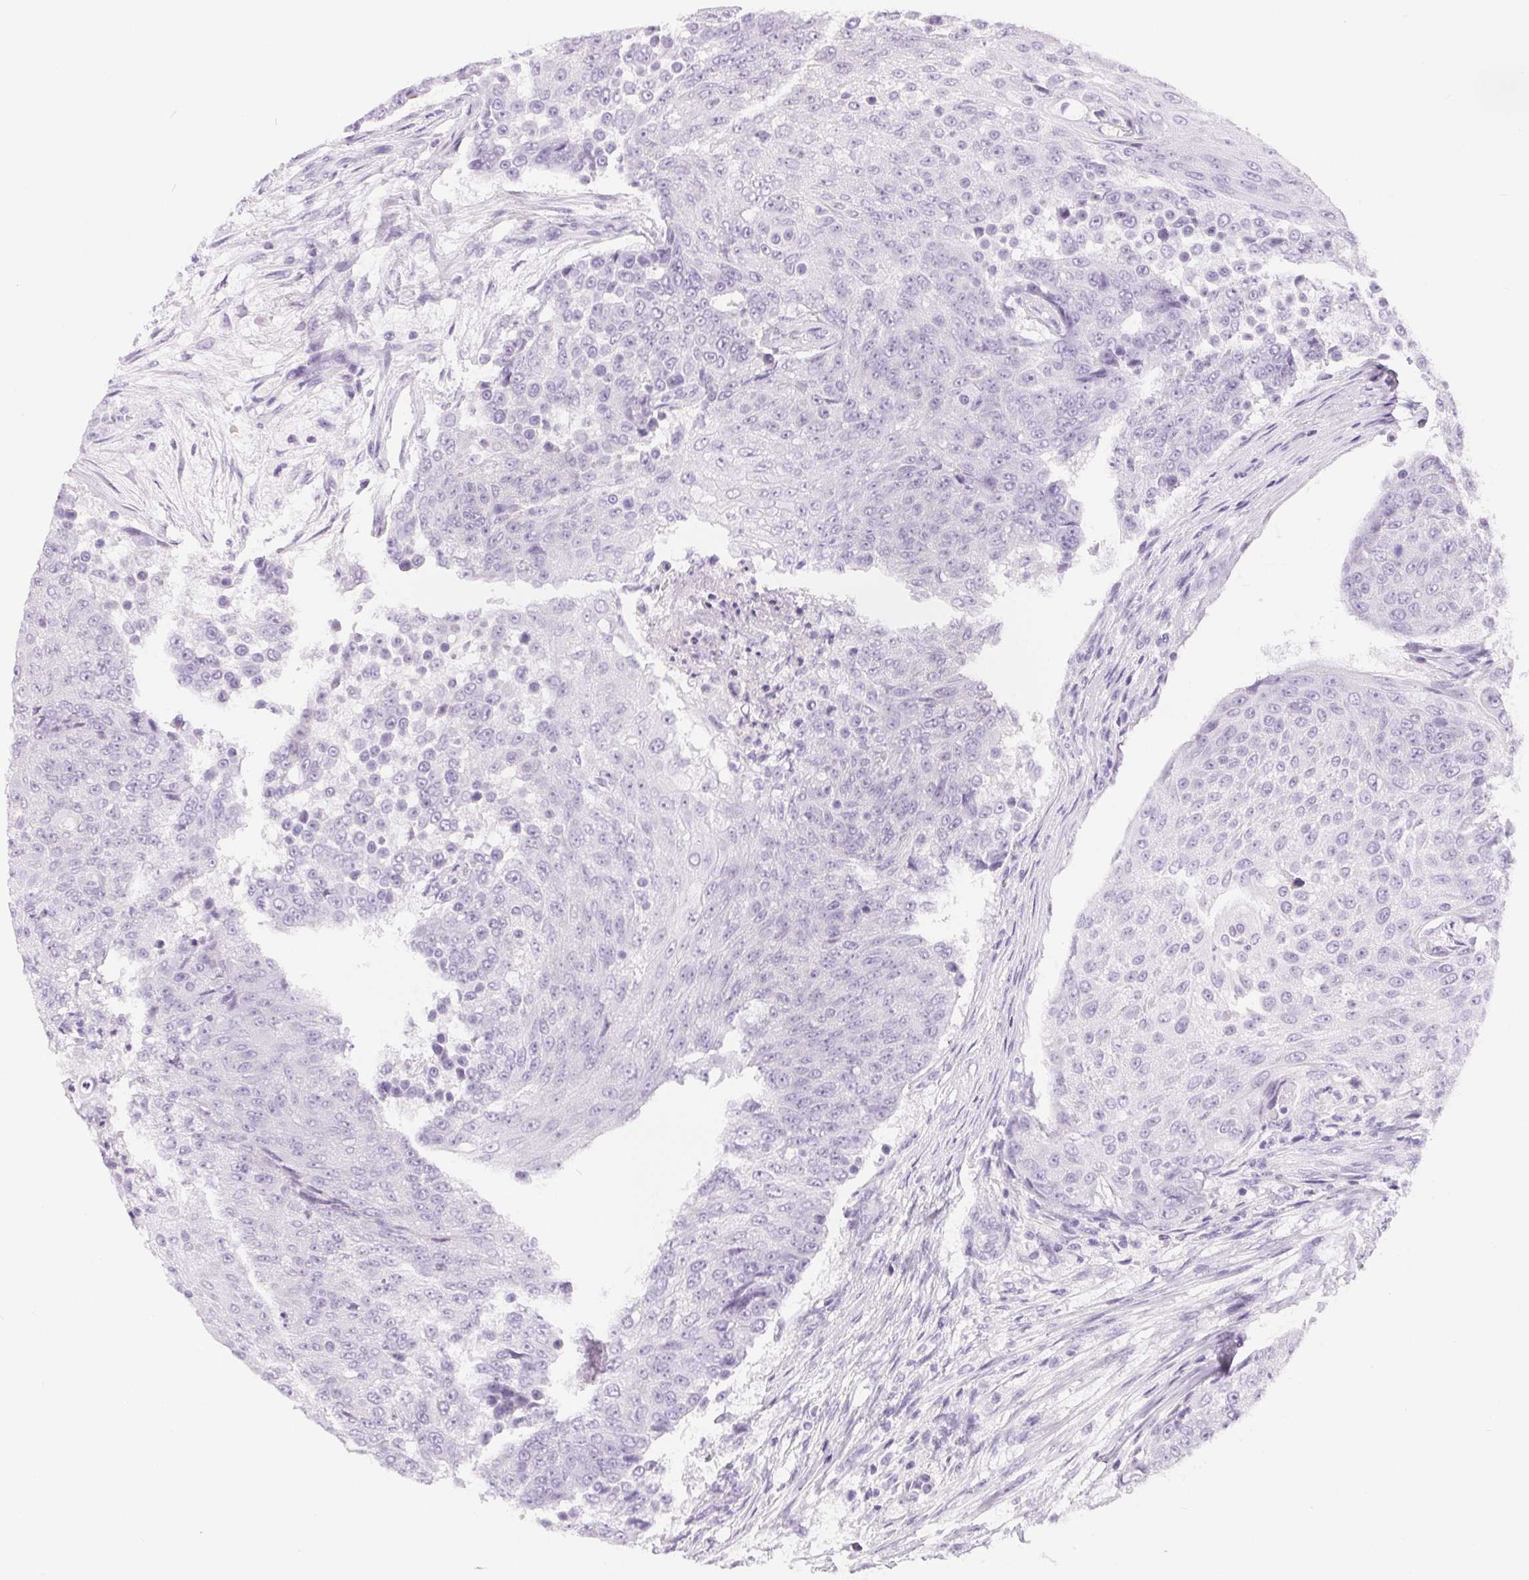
{"staining": {"intensity": "negative", "quantity": "none", "location": "none"}, "tissue": "urothelial cancer", "cell_type": "Tumor cells", "image_type": "cancer", "snomed": [{"axis": "morphology", "description": "Urothelial carcinoma, High grade"}, {"axis": "topography", "description": "Urinary bladder"}], "caption": "Tumor cells are negative for protein expression in human urothelial cancer.", "gene": "XDH", "patient": {"sex": "female", "age": 63}}